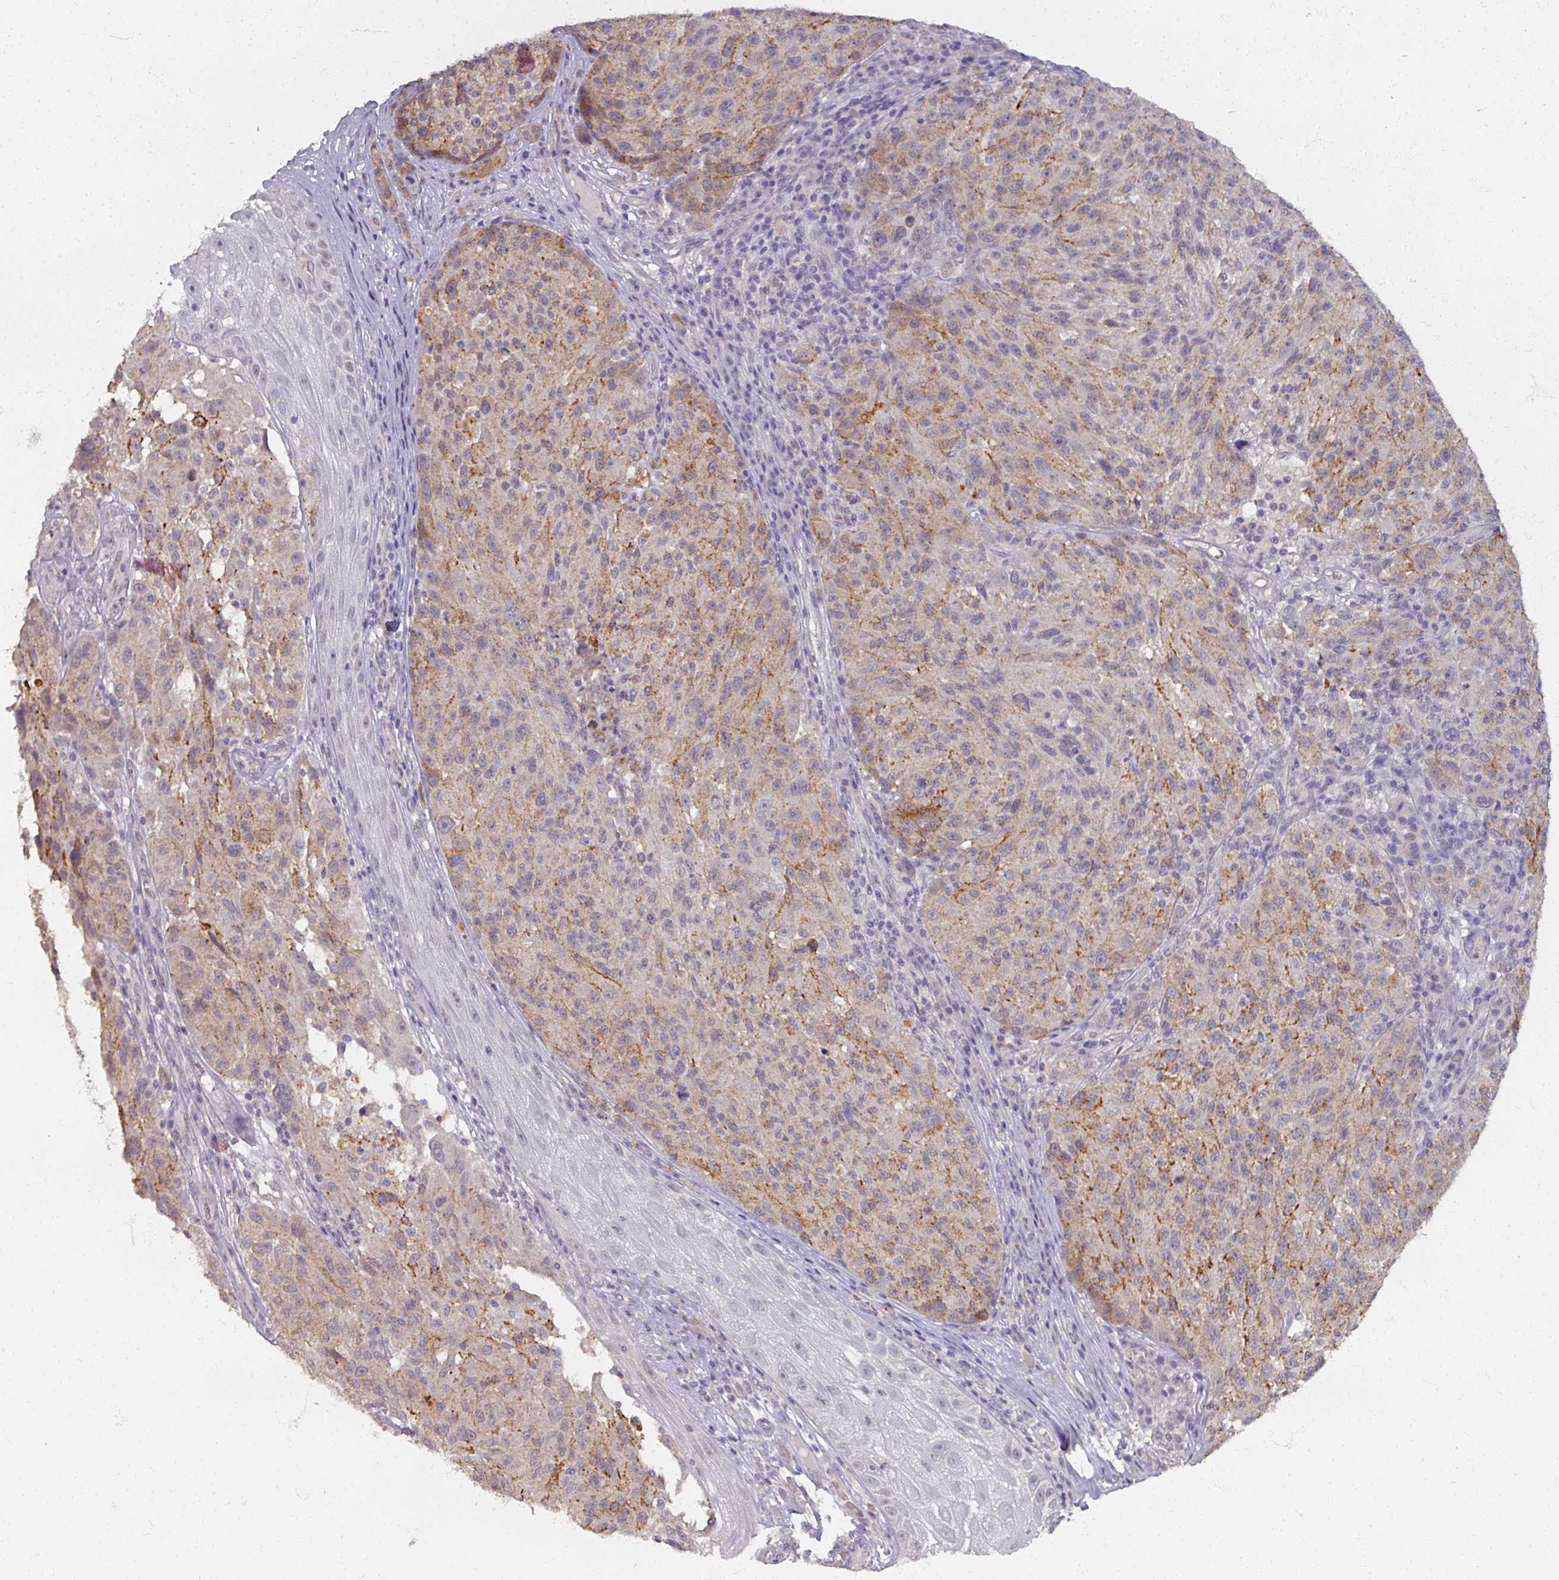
{"staining": {"intensity": "negative", "quantity": "none", "location": "none"}, "tissue": "melanoma", "cell_type": "Tumor cells", "image_type": "cancer", "snomed": [{"axis": "morphology", "description": "Malignant melanoma, NOS"}, {"axis": "topography", "description": "Skin"}], "caption": "This is an IHC histopathology image of human malignant melanoma. There is no staining in tumor cells.", "gene": "SOX11", "patient": {"sex": "male", "age": 53}}